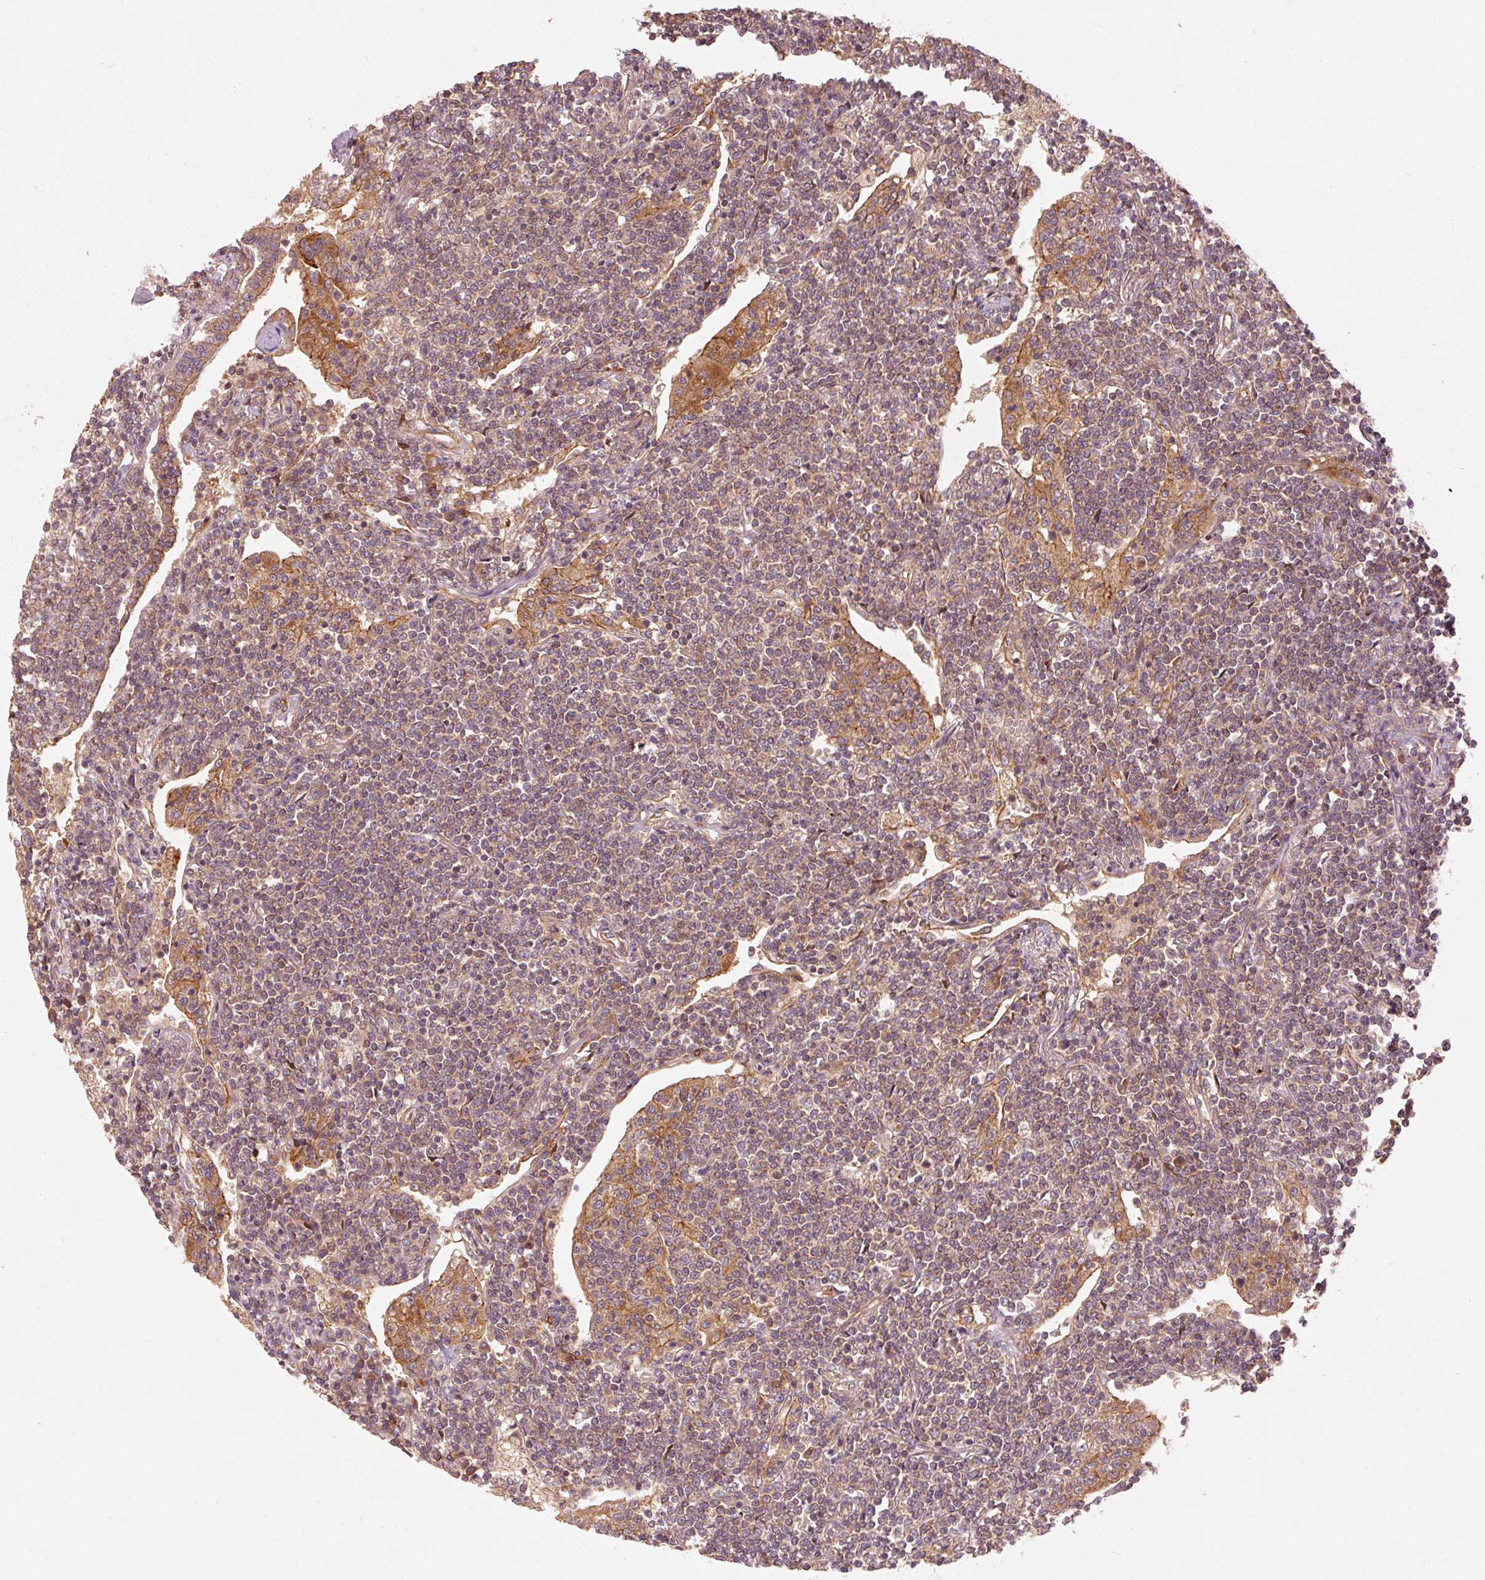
{"staining": {"intensity": "weak", "quantity": ">75%", "location": "cytoplasmic/membranous"}, "tissue": "lymphoma", "cell_type": "Tumor cells", "image_type": "cancer", "snomed": [{"axis": "morphology", "description": "Malignant lymphoma, non-Hodgkin's type, Low grade"}, {"axis": "topography", "description": "Lung"}], "caption": "An image of low-grade malignant lymphoma, non-Hodgkin's type stained for a protein shows weak cytoplasmic/membranous brown staining in tumor cells.", "gene": "CTNNA1", "patient": {"sex": "female", "age": 71}}